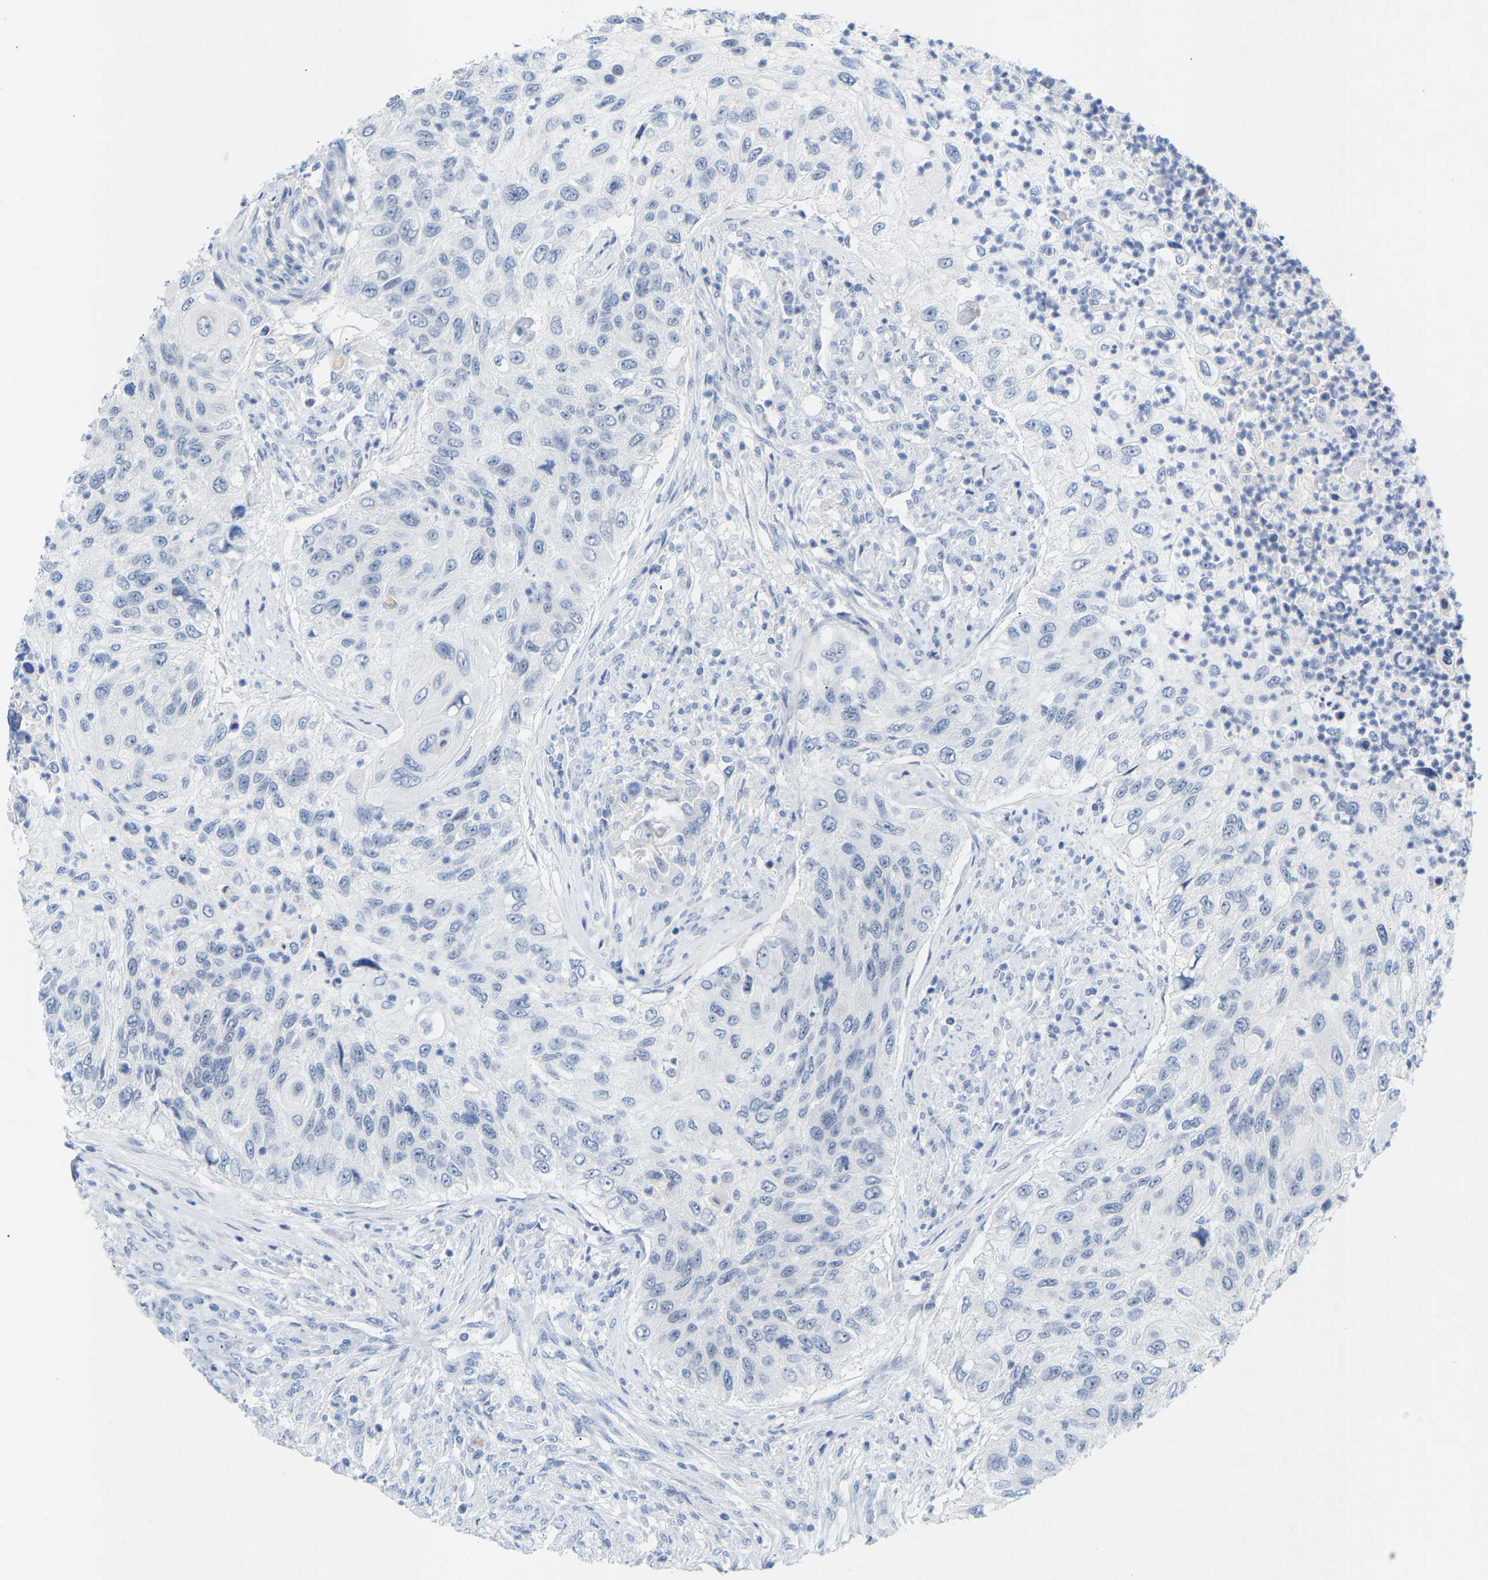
{"staining": {"intensity": "negative", "quantity": "none", "location": "none"}, "tissue": "urothelial cancer", "cell_type": "Tumor cells", "image_type": "cancer", "snomed": [{"axis": "morphology", "description": "Urothelial carcinoma, High grade"}, {"axis": "topography", "description": "Urinary bladder"}], "caption": "IHC histopathology image of neoplastic tissue: human high-grade urothelial carcinoma stained with DAB (3,3'-diaminobenzidine) shows no significant protein positivity in tumor cells.", "gene": "PEX1", "patient": {"sex": "female", "age": 60}}